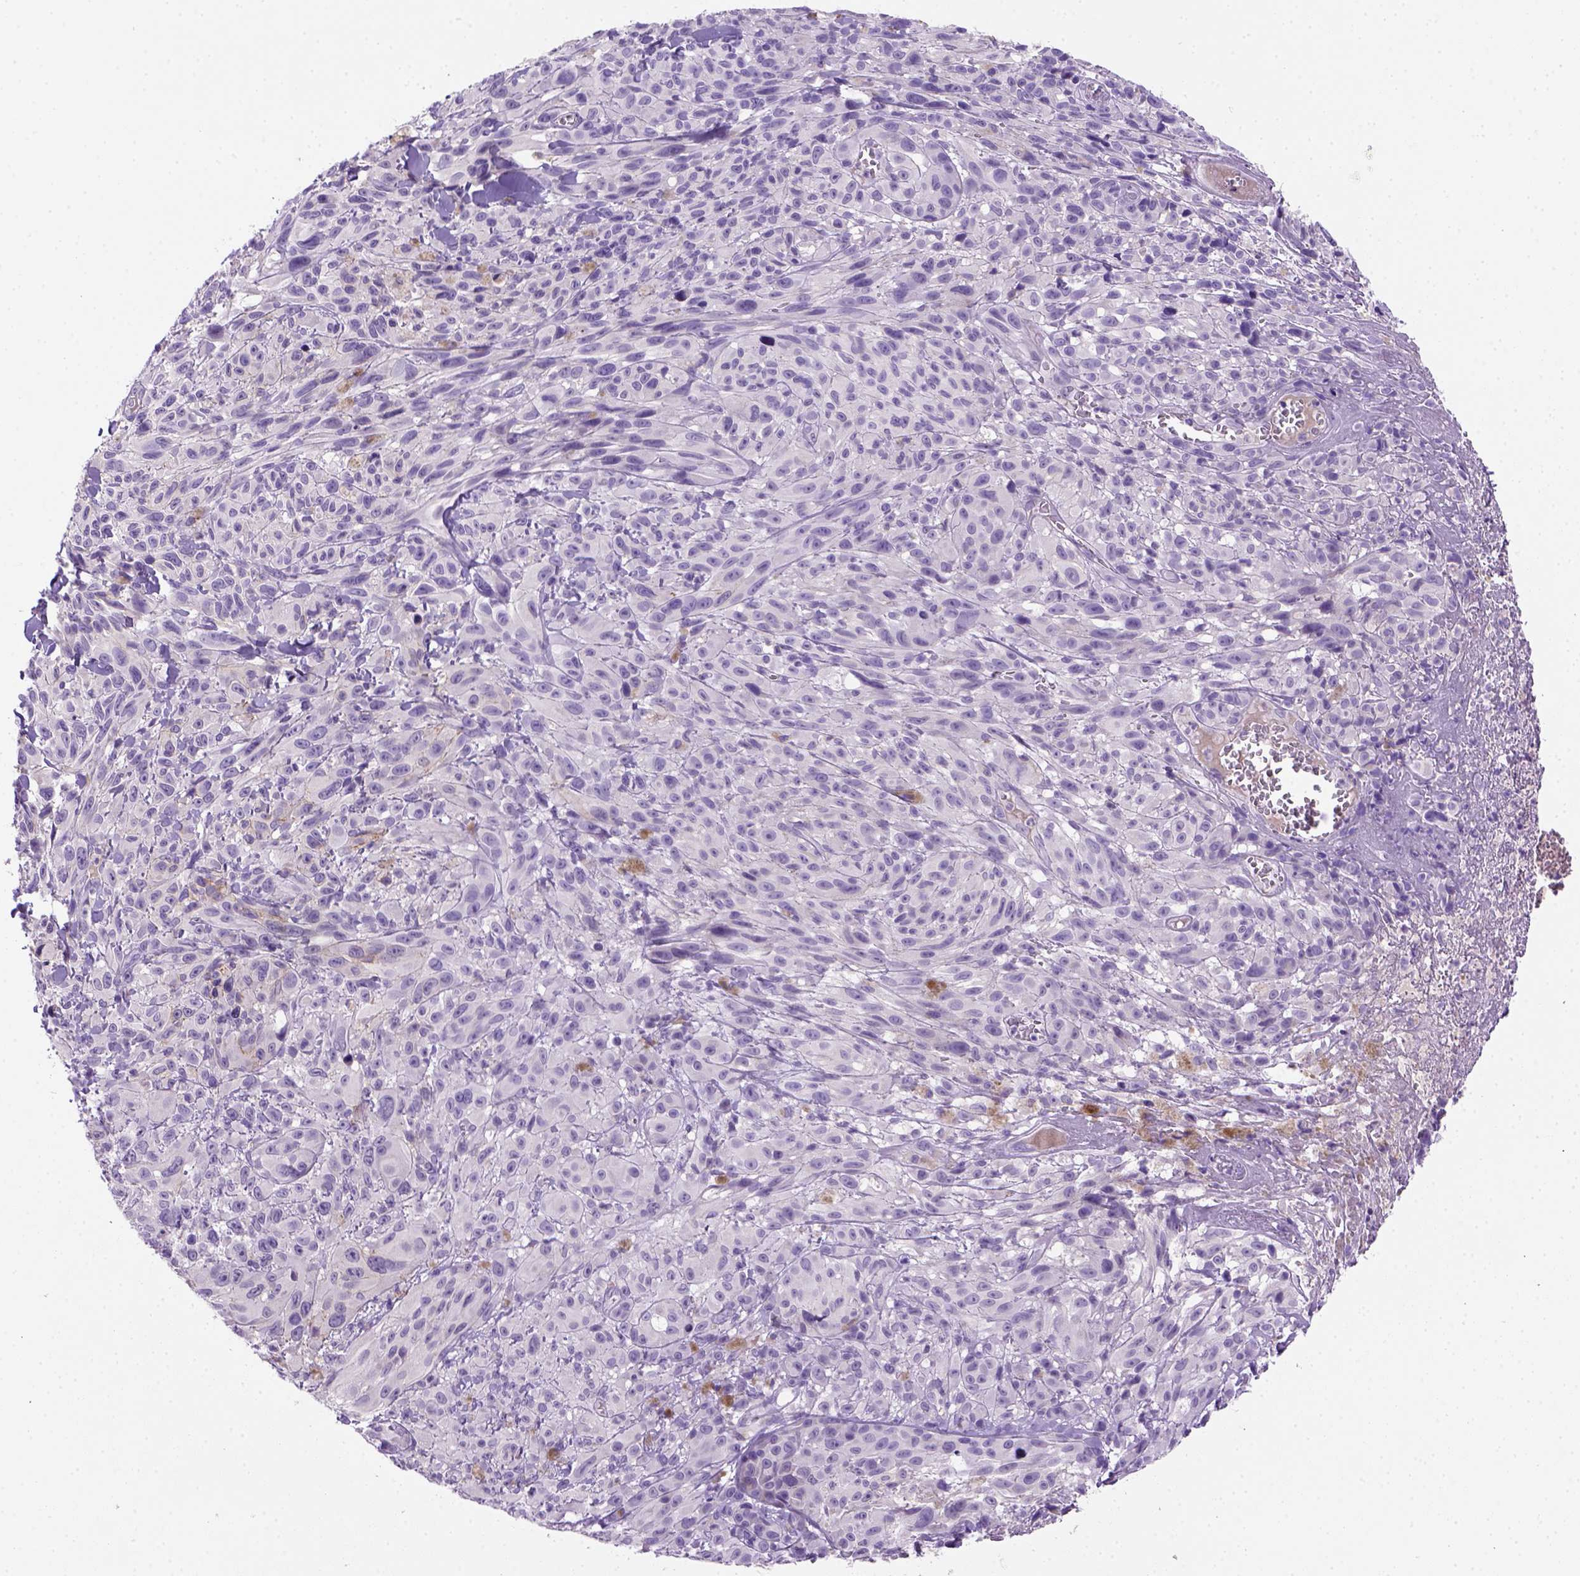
{"staining": {"intensity": "negative", "quantity": "none", "location": "none"}, "tissue": "melanoma", "cell_type": "Tumor cells", "image_type": "cancer", "snomed": [{"axis": "morphology", "description": "Malignant melanoma, NOS"}, {"axis": "topography", "description": "Skin"}], "caption": "A micrograph of human melanoma is negative for staining in tumor cells.", "gene": "CDH1", "patient": {"sex": "male", "age": 83}}